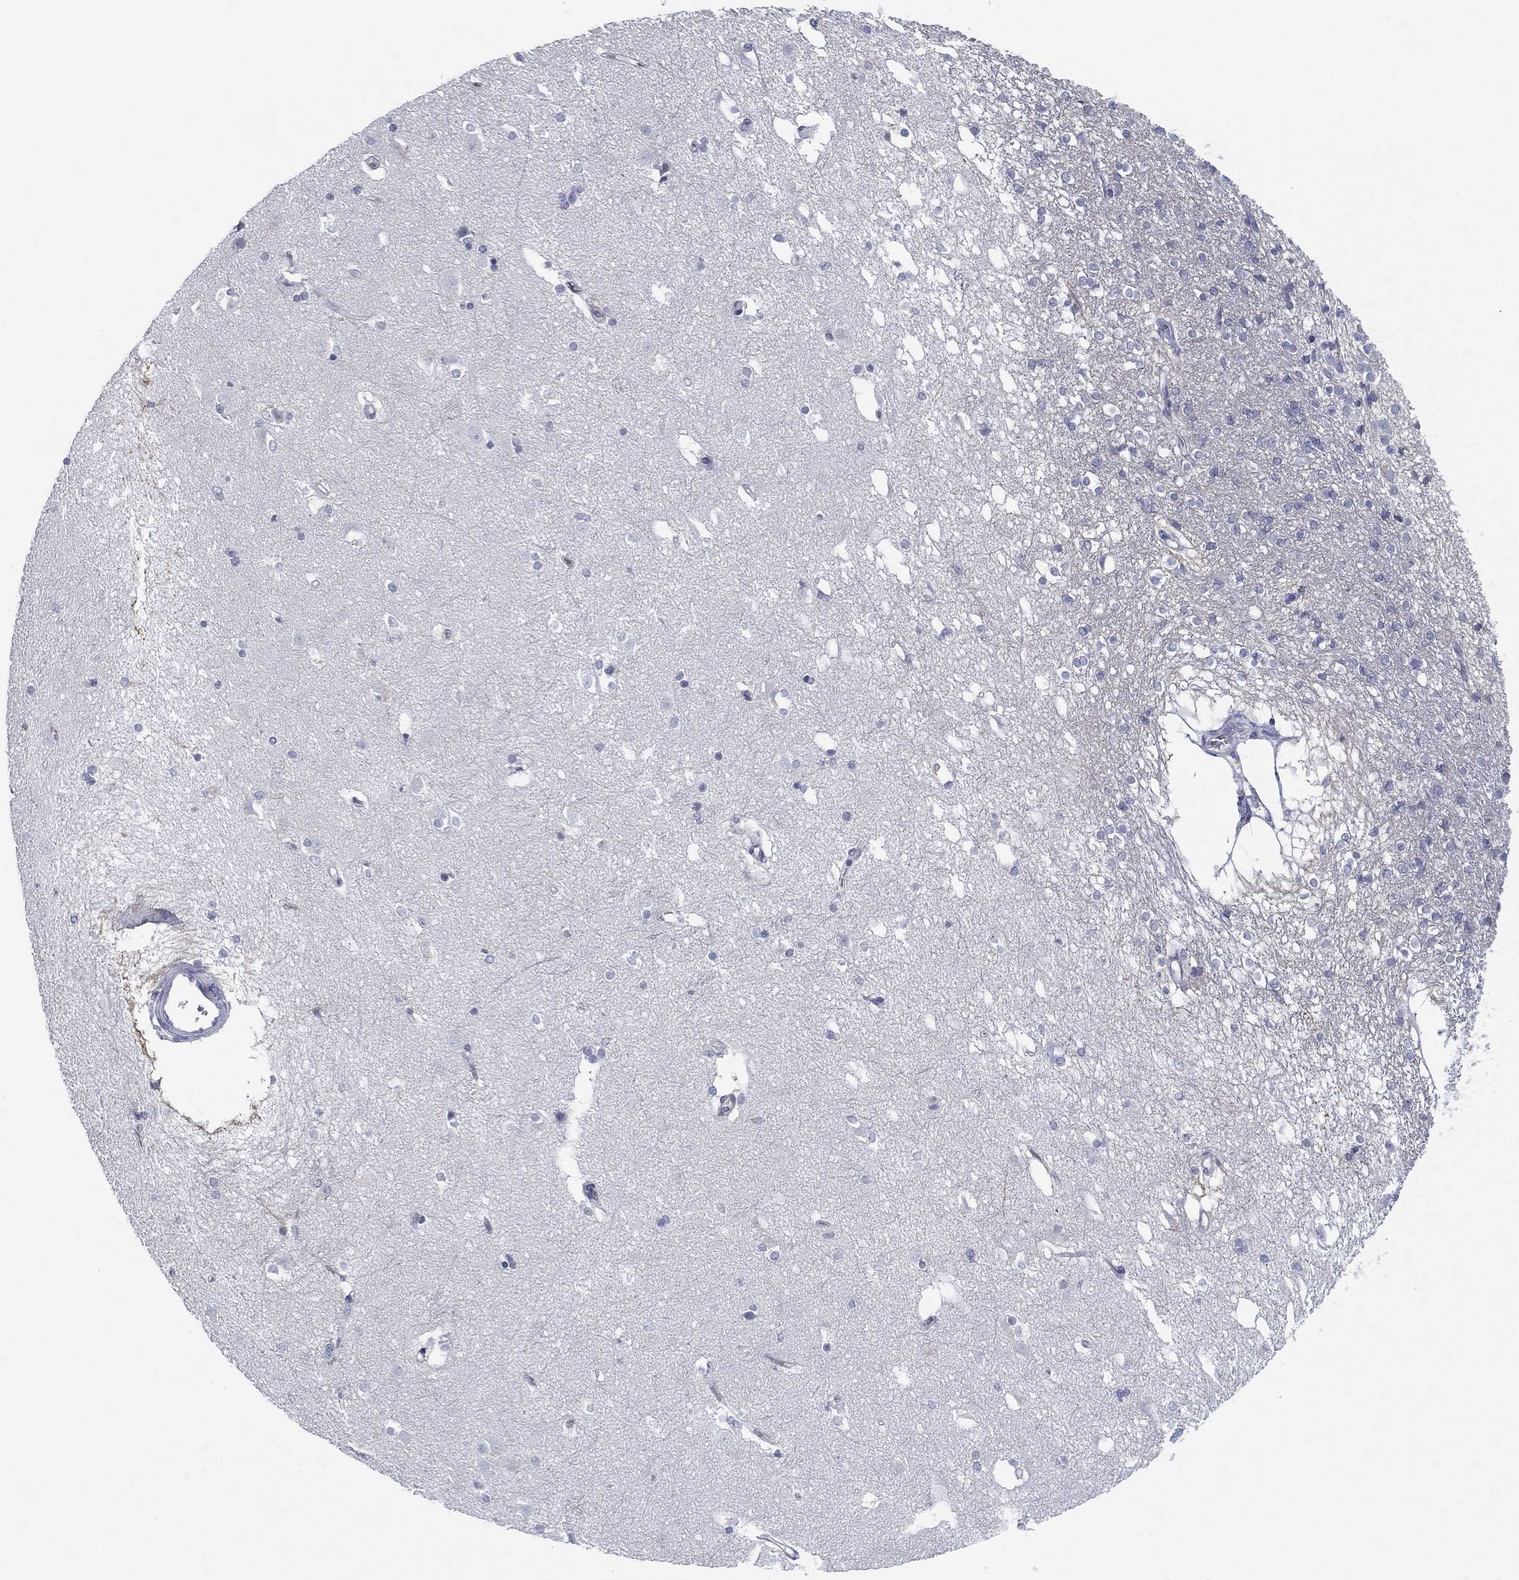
{"staining": {"intensity": "negative", "quantity": "none", "location": "none"}, "tissue": "caudate", "cell_type": "Glial cells", "image_type": "normal", "snomed": [{"axis": "morphology", "description": "Normal tissue, NOS"}, {"axis": "topography", "description": "Lateral ventricle wall"}], "caption": "This photomicrograph is of benign caudate stained with immunohistochemistry to label a protein in brown with the nuclei are counter-stained blue. There is no positivity in glial cells.", "gene": "DEFB121", "patient": {"sex": "male", "age": 51}}